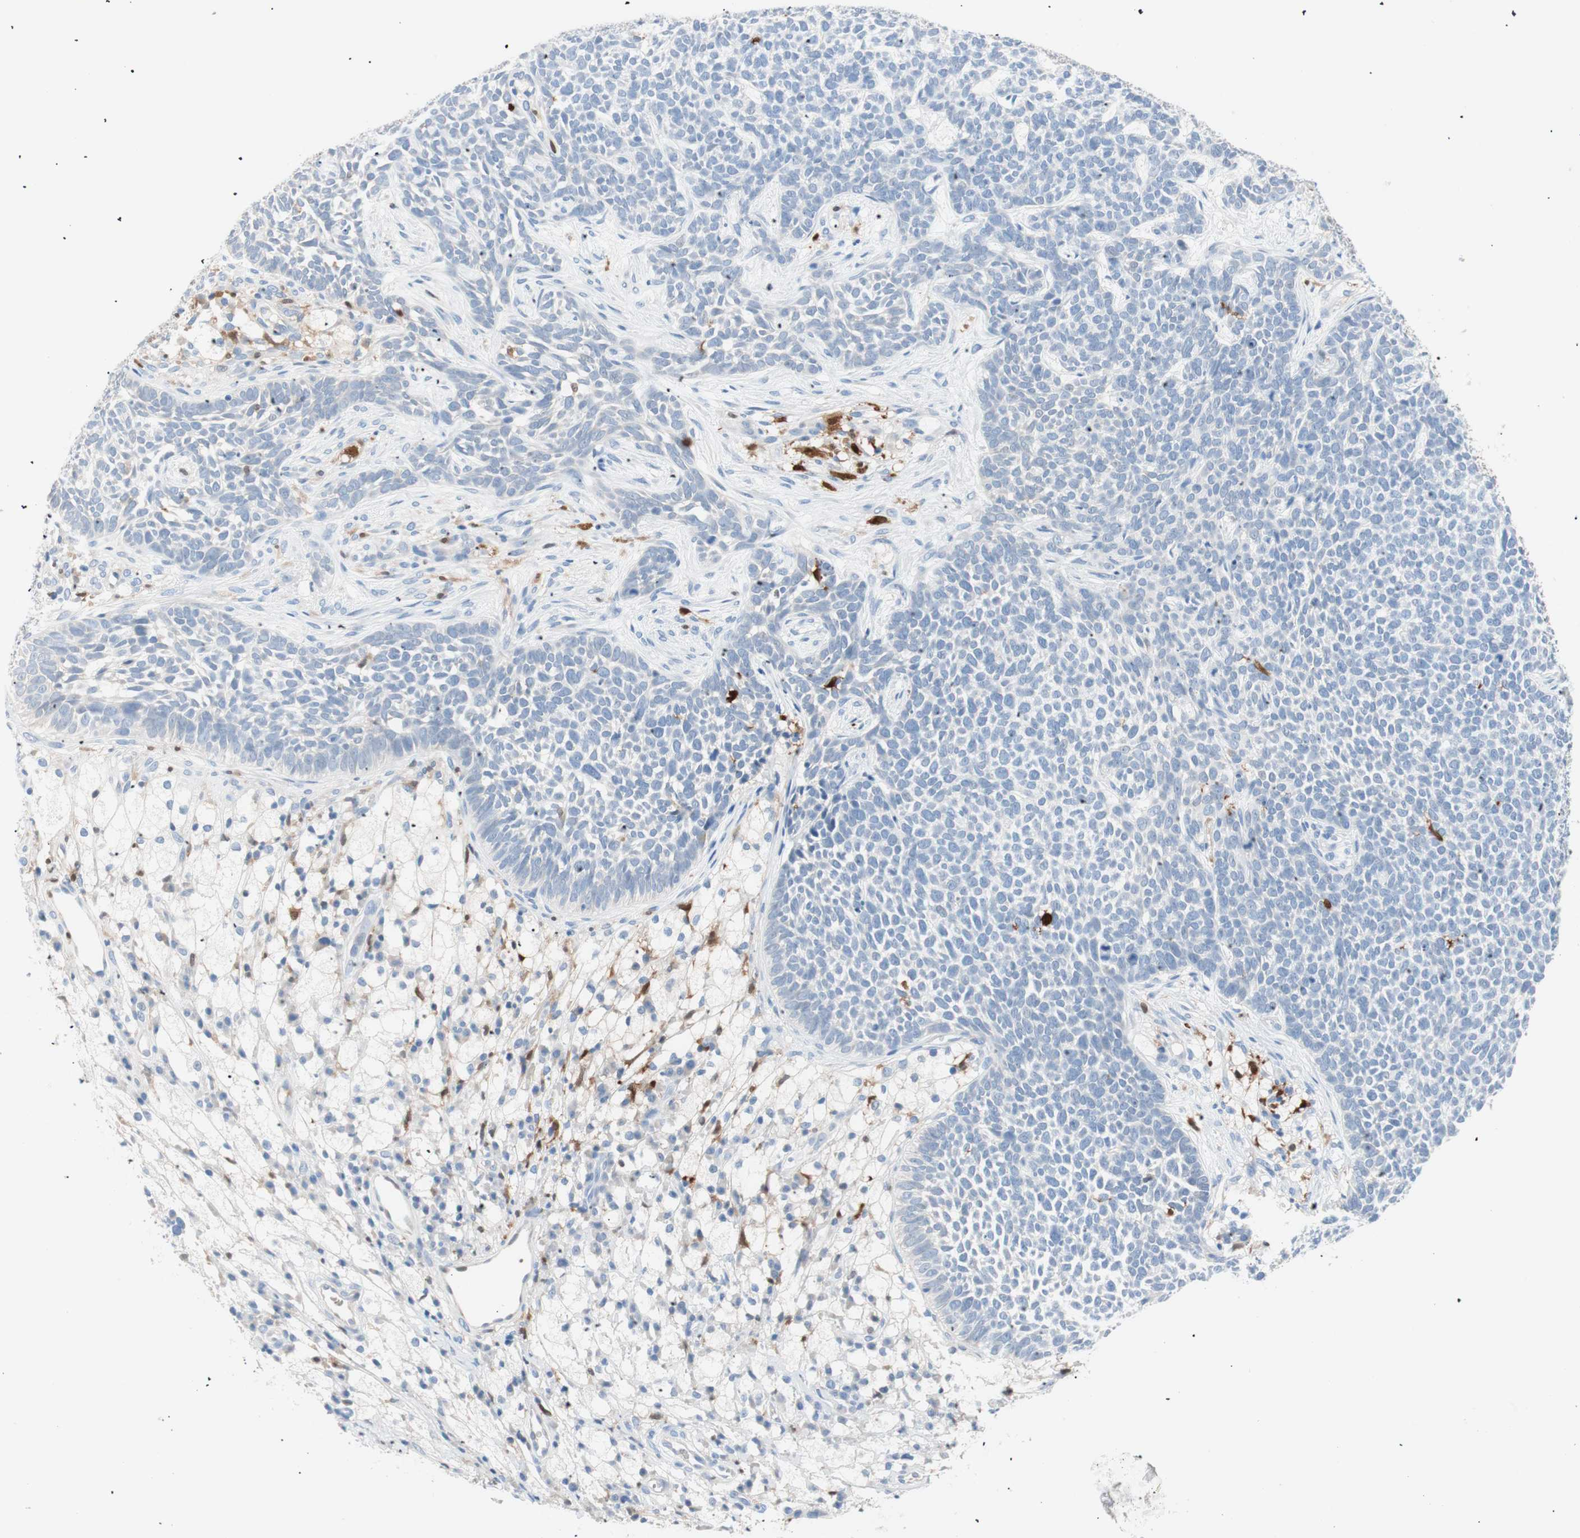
{"staining": {"intensity": "negative", "quantity": "none", "location": "none"}, "tissue": "skin cancer", "cell_type": "Tumor cells", "image_type": "cancer", "snomed": [{"axis": "morphology", "description": "Basal cell carcinoma"}, {"axis": "topography", "description": "Skin"}], "caption": "Immunohistochemistry micrograph of neoplastic tissue: skin cancer stained with DAB (3,3'-diaminobenzidine) shows no significant protein positivity in tumor cells.", "gene": "IL18", "patient": {"sex": "female", "age": 84}}